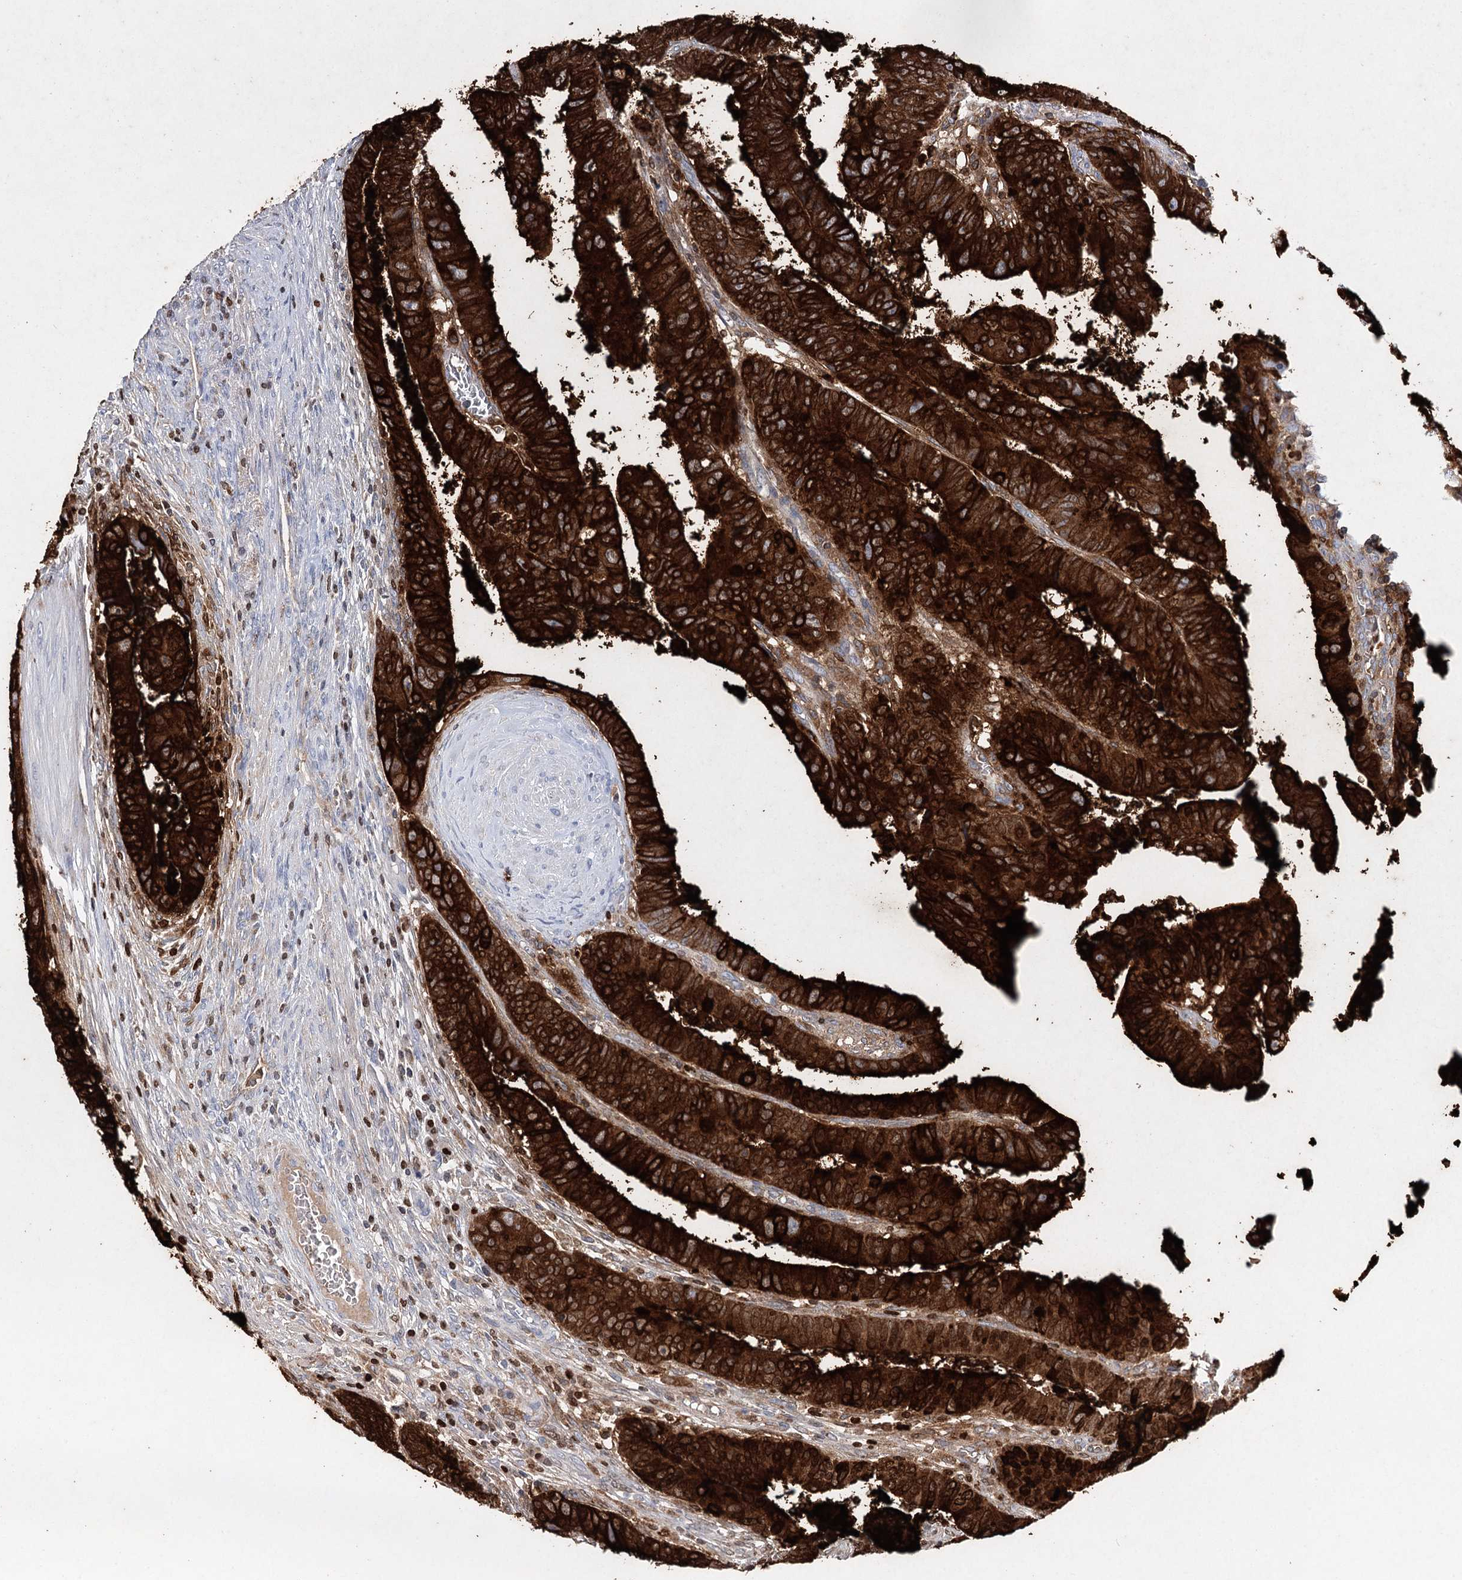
{"staining": {"intensity": "strong", "quantity": ">75%", "location": "cytoplasmic/membranous"}, "tissue": "colorectal cancer", "cell_type": "Tumor cells", "image_type": "cancer", "snomed": [{"axis": "morphology", "description": "Normal tissue, NOS"}, {"axis": "morphology", "description": "Adenocarcinoma, NOS"}, {"axis": "topography", "description": "Rectum"}], "caption": "A brown stain labels strong cytoplasmic/membranous expression of a protein in human colorectal cancer tumor cells.", "gene": "CEACAM8", "patient": {"sex": "female", "age": 65}}